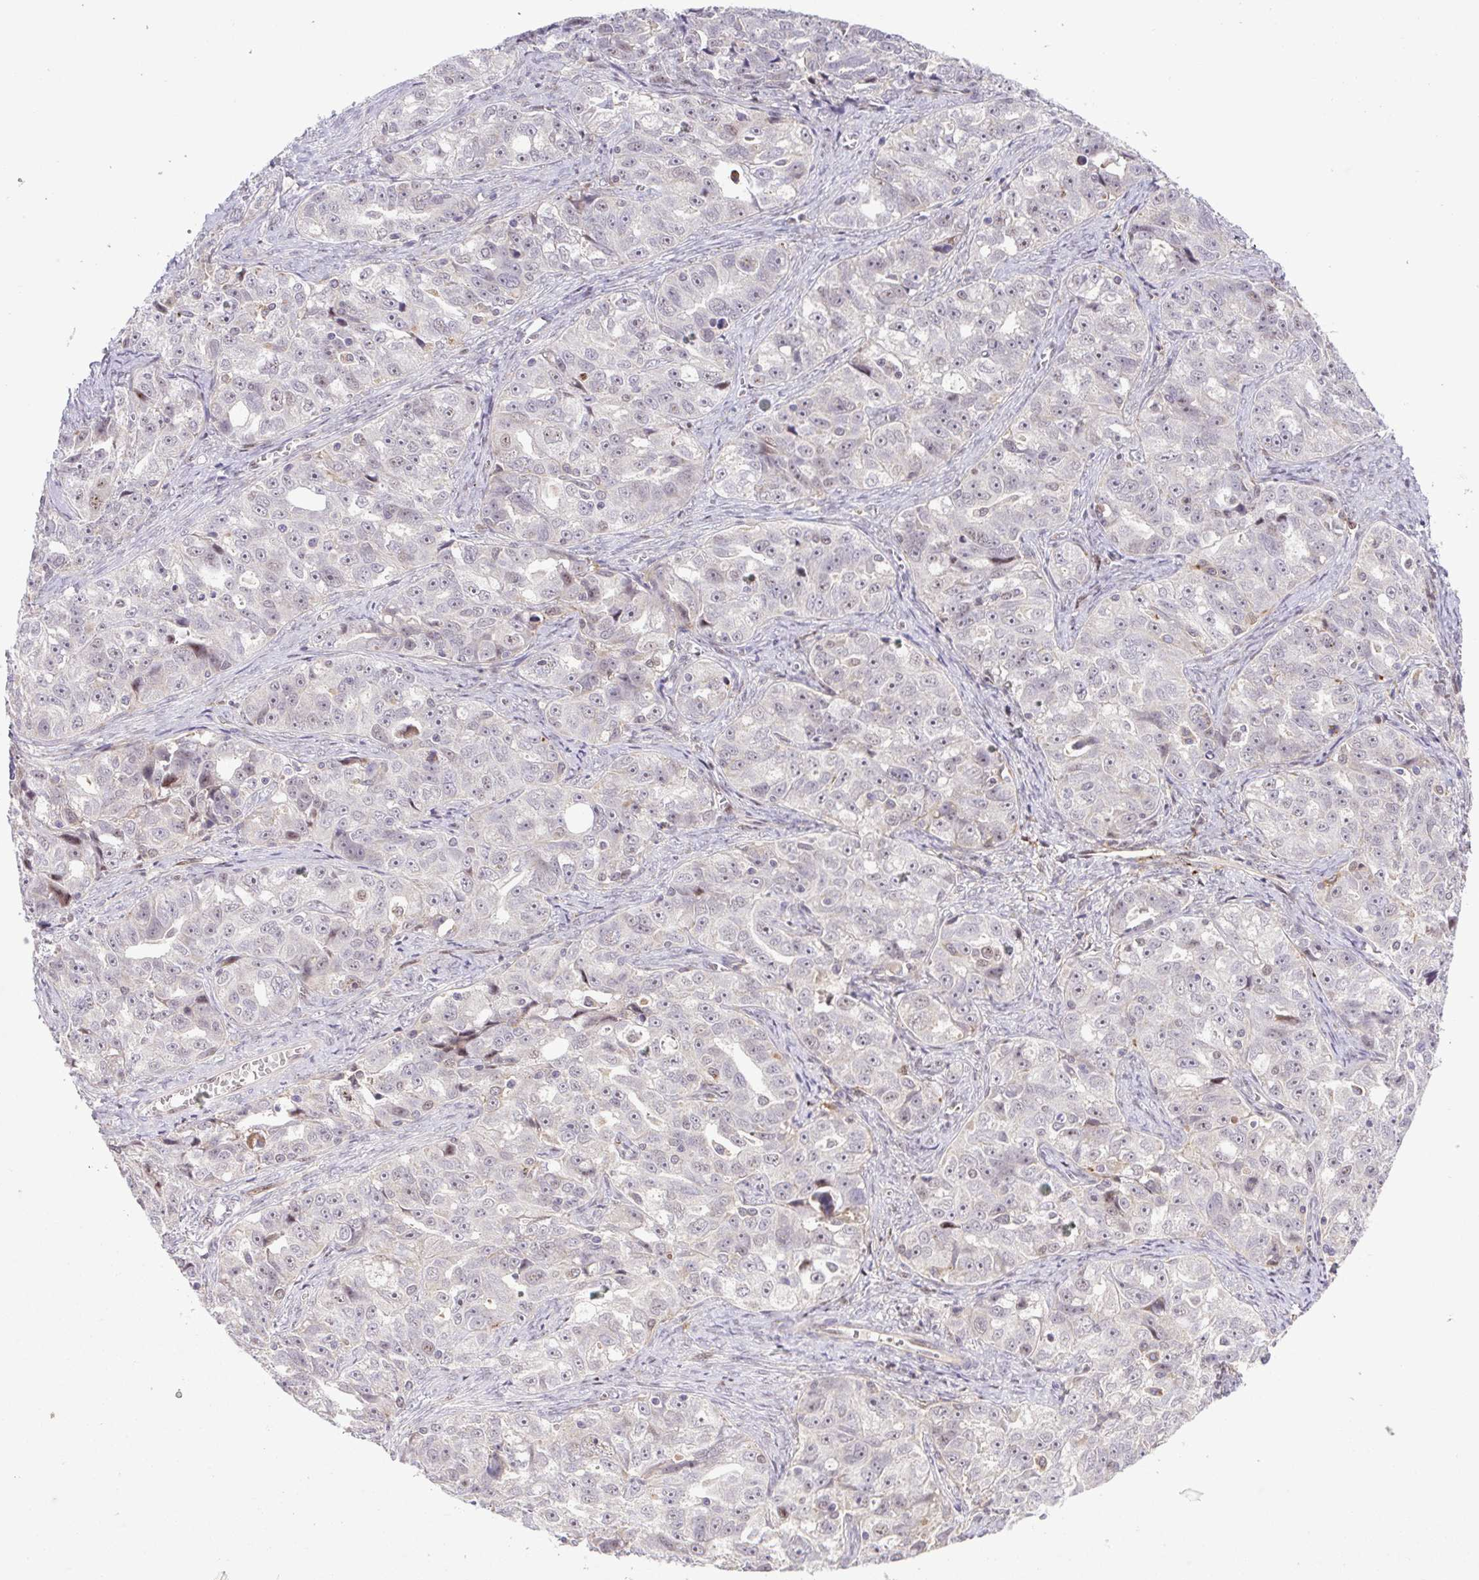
{"staining": {"intensity": "weak", "quantity": "<25%", "location": "nuclear"}, "tissue": "ovarian cancer", "cell_type": "Tumor cells", "image_type": "cancer", "snomed": [{"axis": "morphology", "description": "Cystadenocarcinoma, serous, NOS"}, {"axis": "topography", "description": "Ovary"}], "caption": "Image shows no protein positivity in tumor cells of ovarian cancer tissue.", "gene": "ERG", "patient": {"sex": "female", "age": 51}}